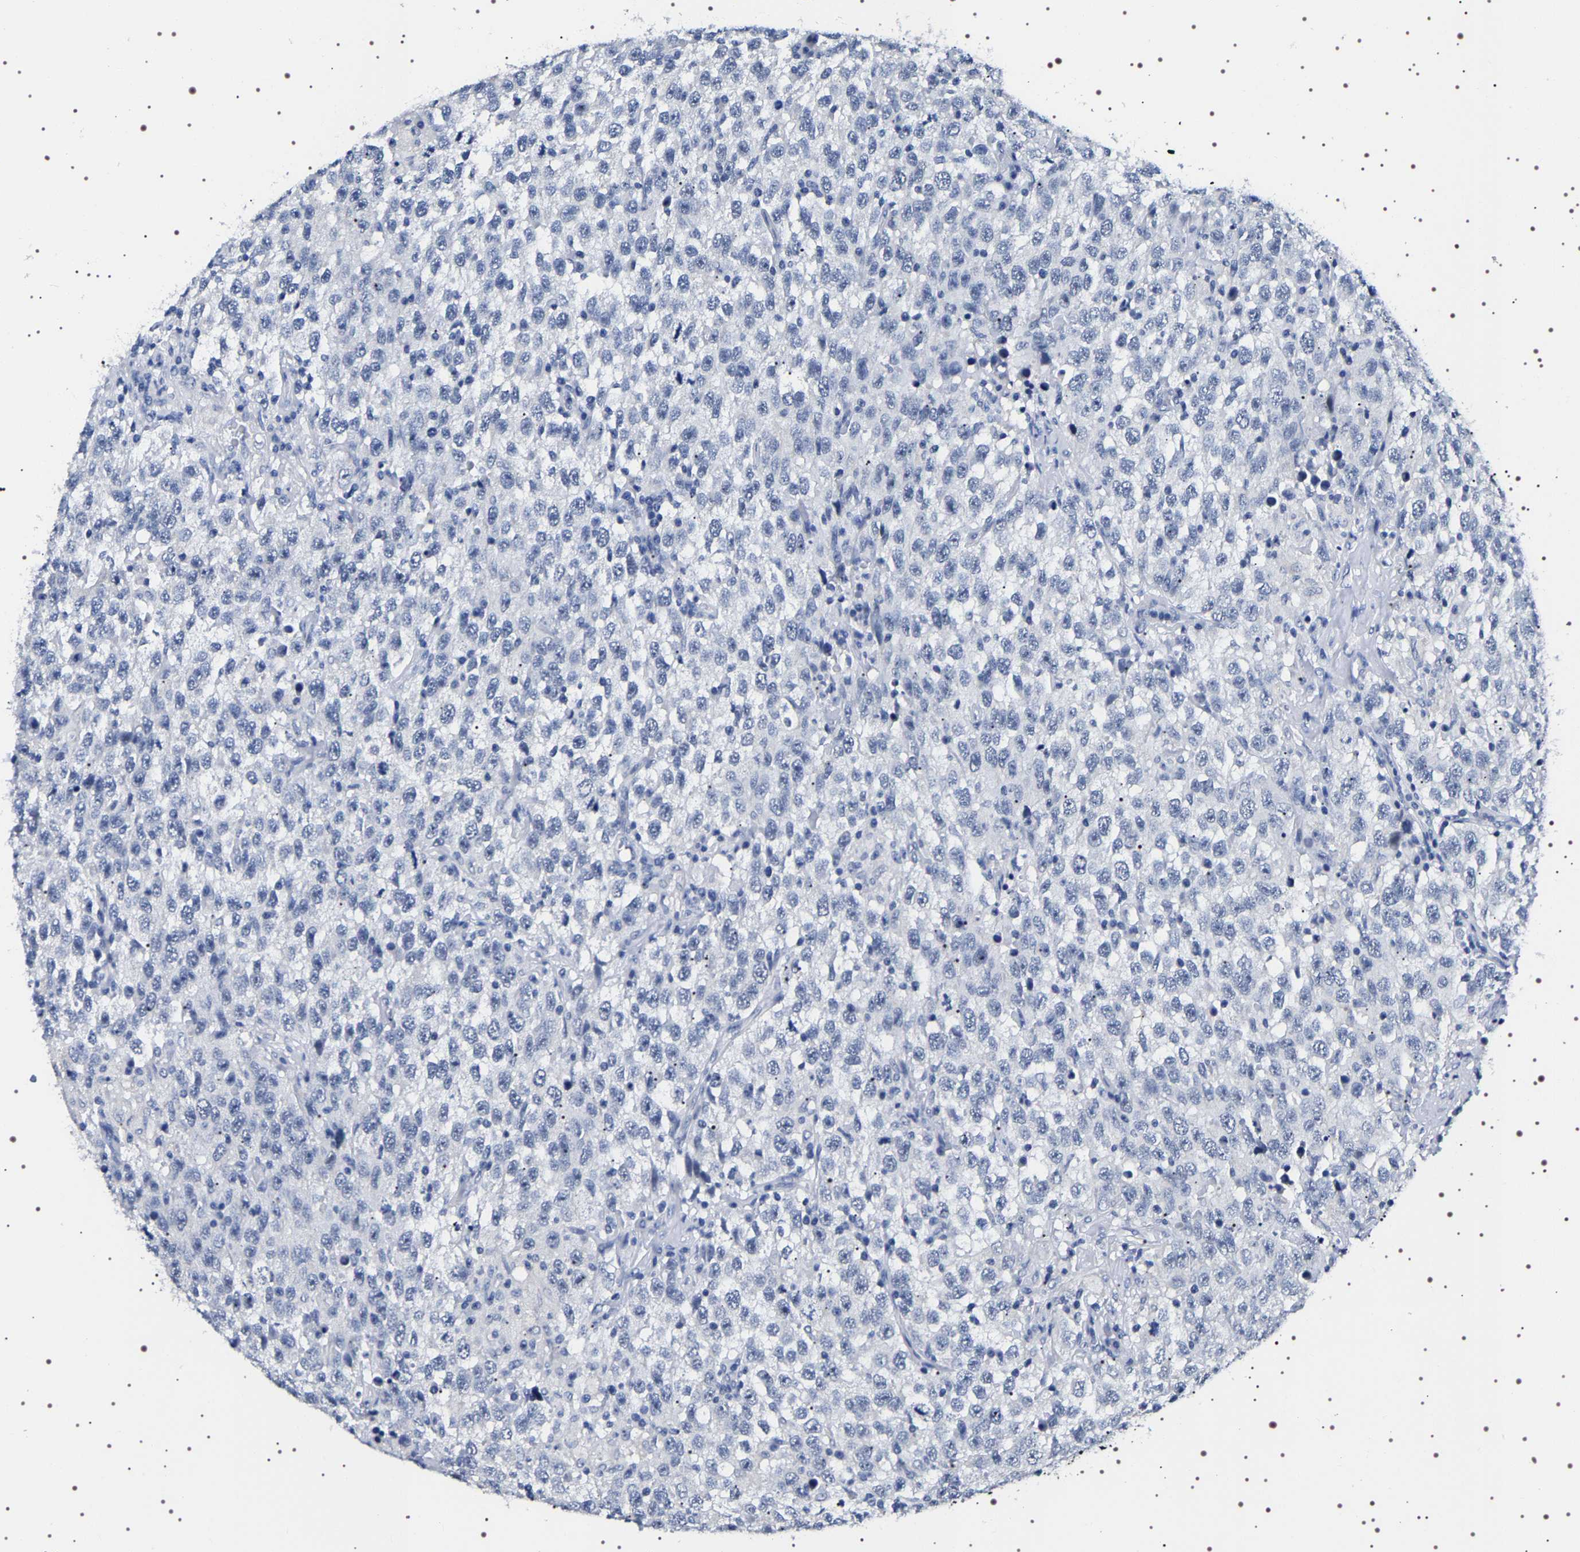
{"staining": {"intensity": "negative", "quantity": "none", "location": "none"}, "tissue": "testis cancer", "cell_type": "Tumor cells", "image_type": "cancer", "snomed": [{"axis": "morphology", "description": "Seminoma, NOS"}, {"axis": "topography", "description": "Testis"}], "caption": "High power microscopy histopathology image of an immunohistochemistry micrograph of testis seminoma, revealing no significant expression in tumor cells.", "gene": "UBQLN3", "patient": {"sex": "male", "age": 41}}